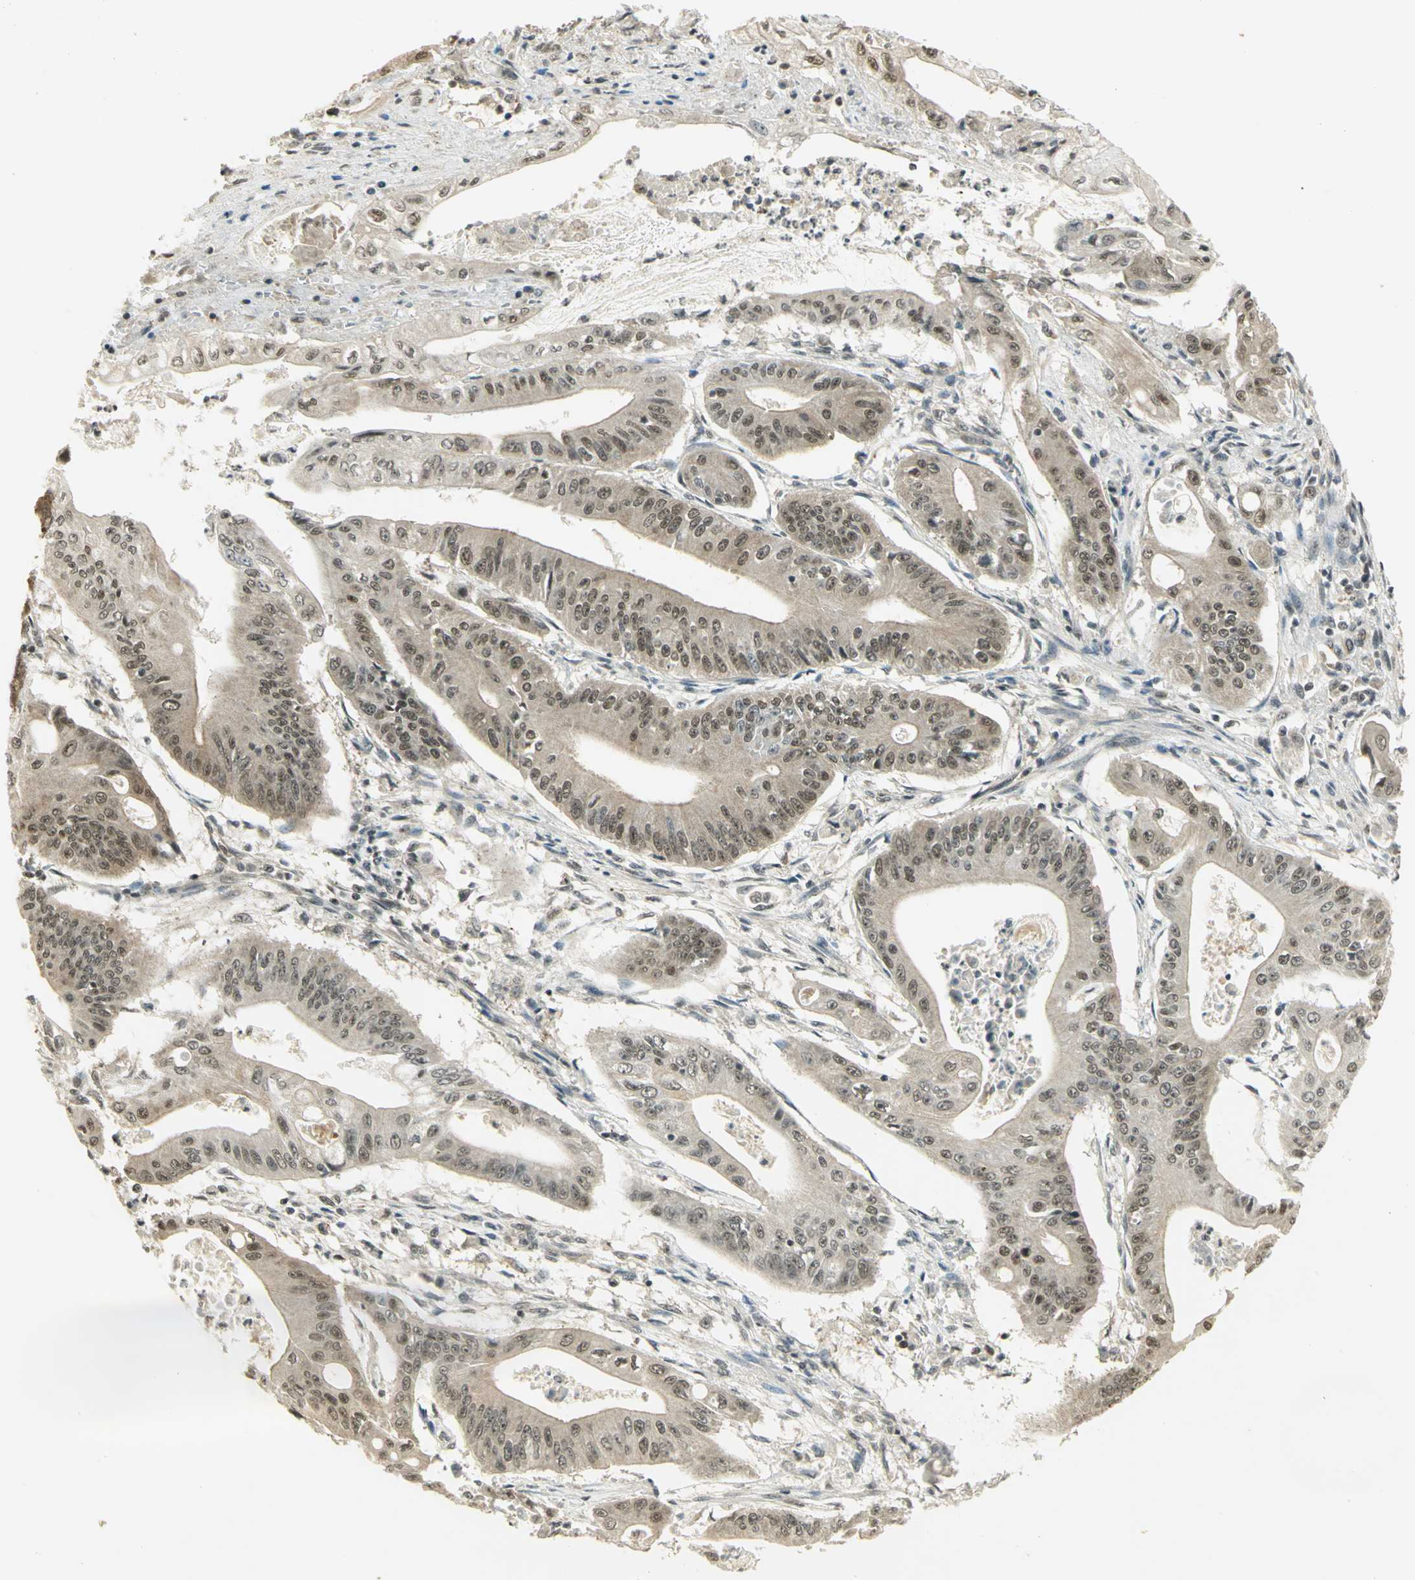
{"staining": {"intensity": "weak", "quantity": ">75%", "location": "cytoplasmic/membranous"}, "tissue": "pancreatic cancer", "cell_type": "Tumor cells", "image_type": "cancer", "snomed": [{"axis": "morphology", "description": "Normal tissue, NOS"}, {"axis": "topography", "description": "Lymph node"}], "caption": "Human pancreatic cancer stained with a protein marker demonstrates weak staining in tumor cells.", "gene": "CDC34", "patient": {"sex": "male", "age": 62}}